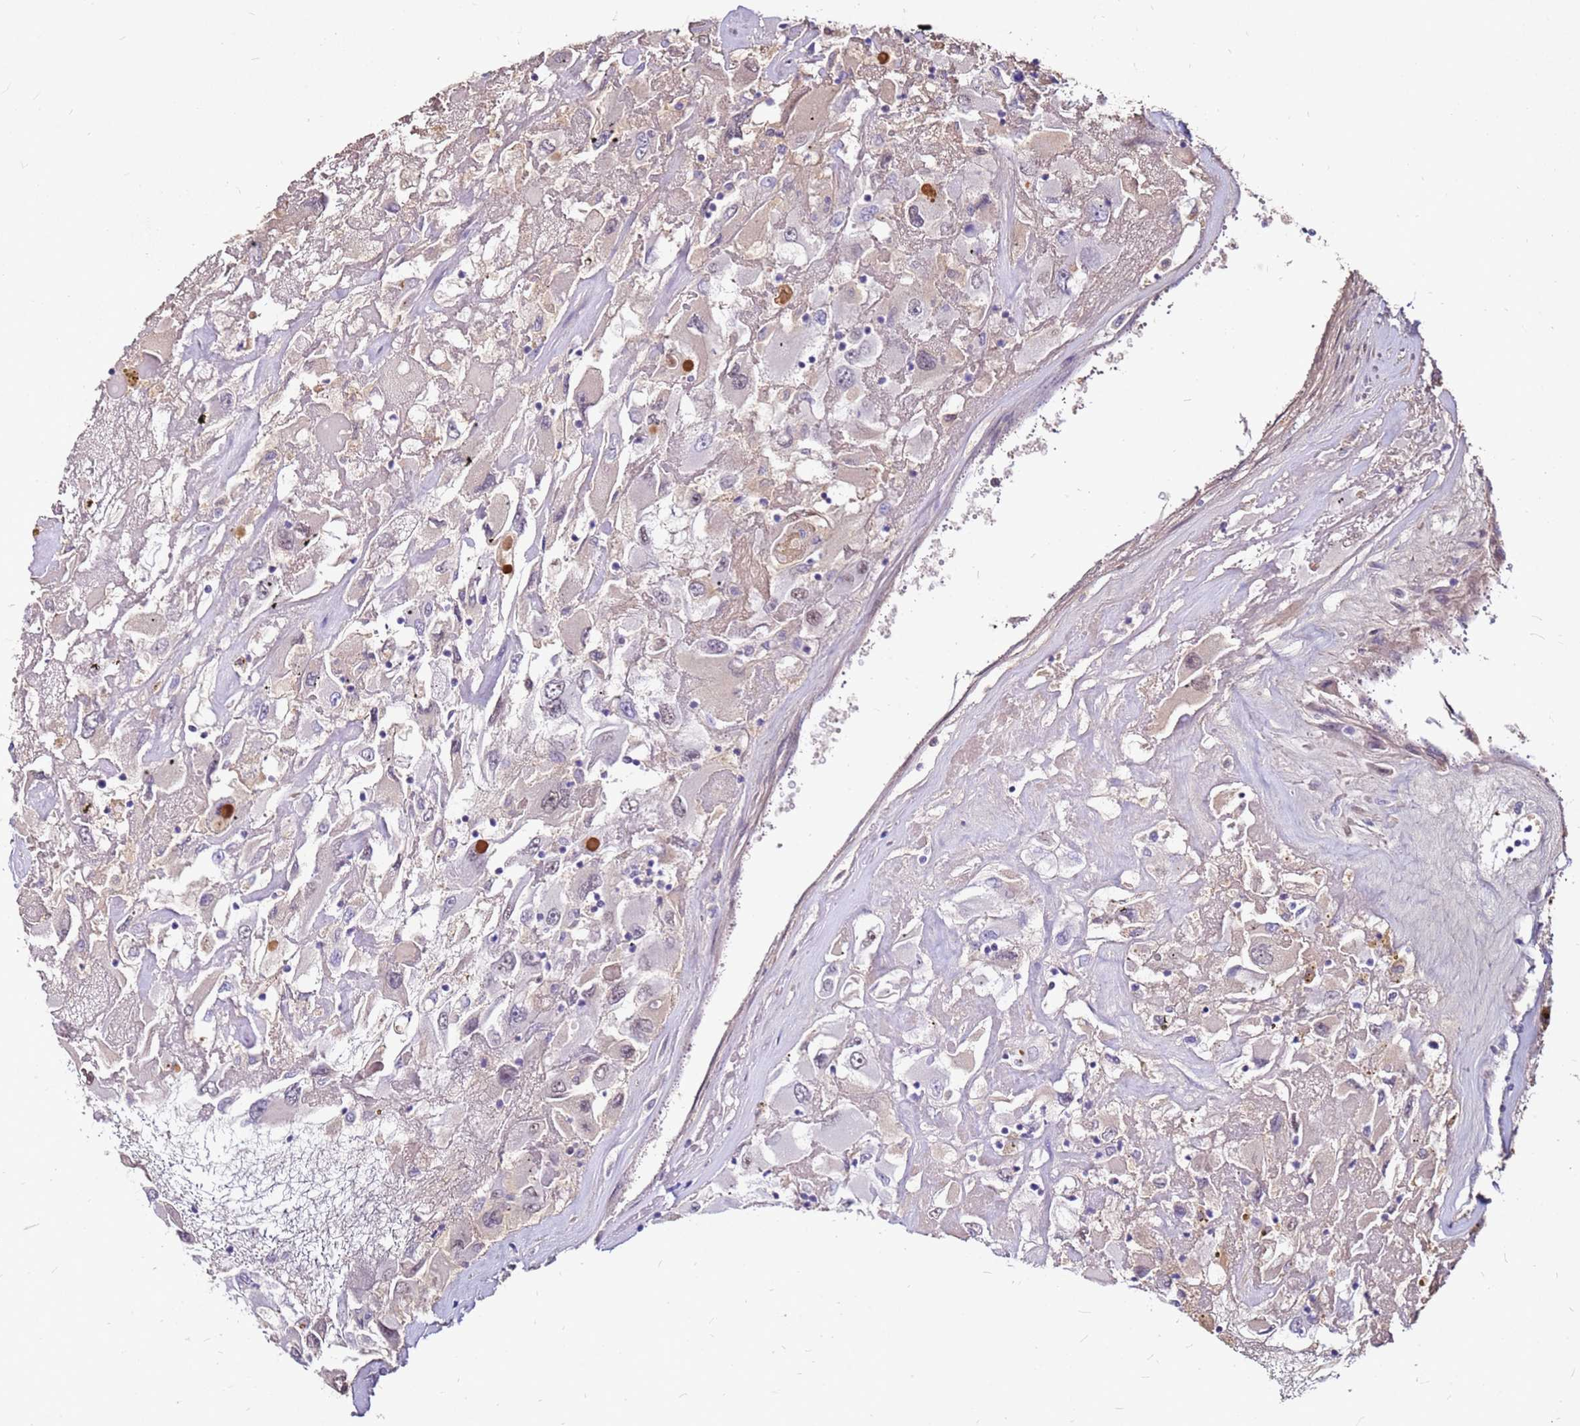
{"staining": {"intensity": "negative", "quantity": "none", "location": "none"}, "tissue": "renal cancer", "cell_type": "Tumor cells", "image_type": "cancer", "snomed": [{"axis": "morphology", "description": "Adenocarcinoma, NOS"}, {"axis": "topography", "description": "Kidney"}], "caption": "Tumor cells are negative for brown protein staining in adenocarcinoma (renal). (Brightfield microscopy of DAB (3,3'-diaminobenzidine) immunohistochemistry (IHC) at high magnification).", "gene": "ALDH1A3", "patient": {"sex": "female", "age": 52}}